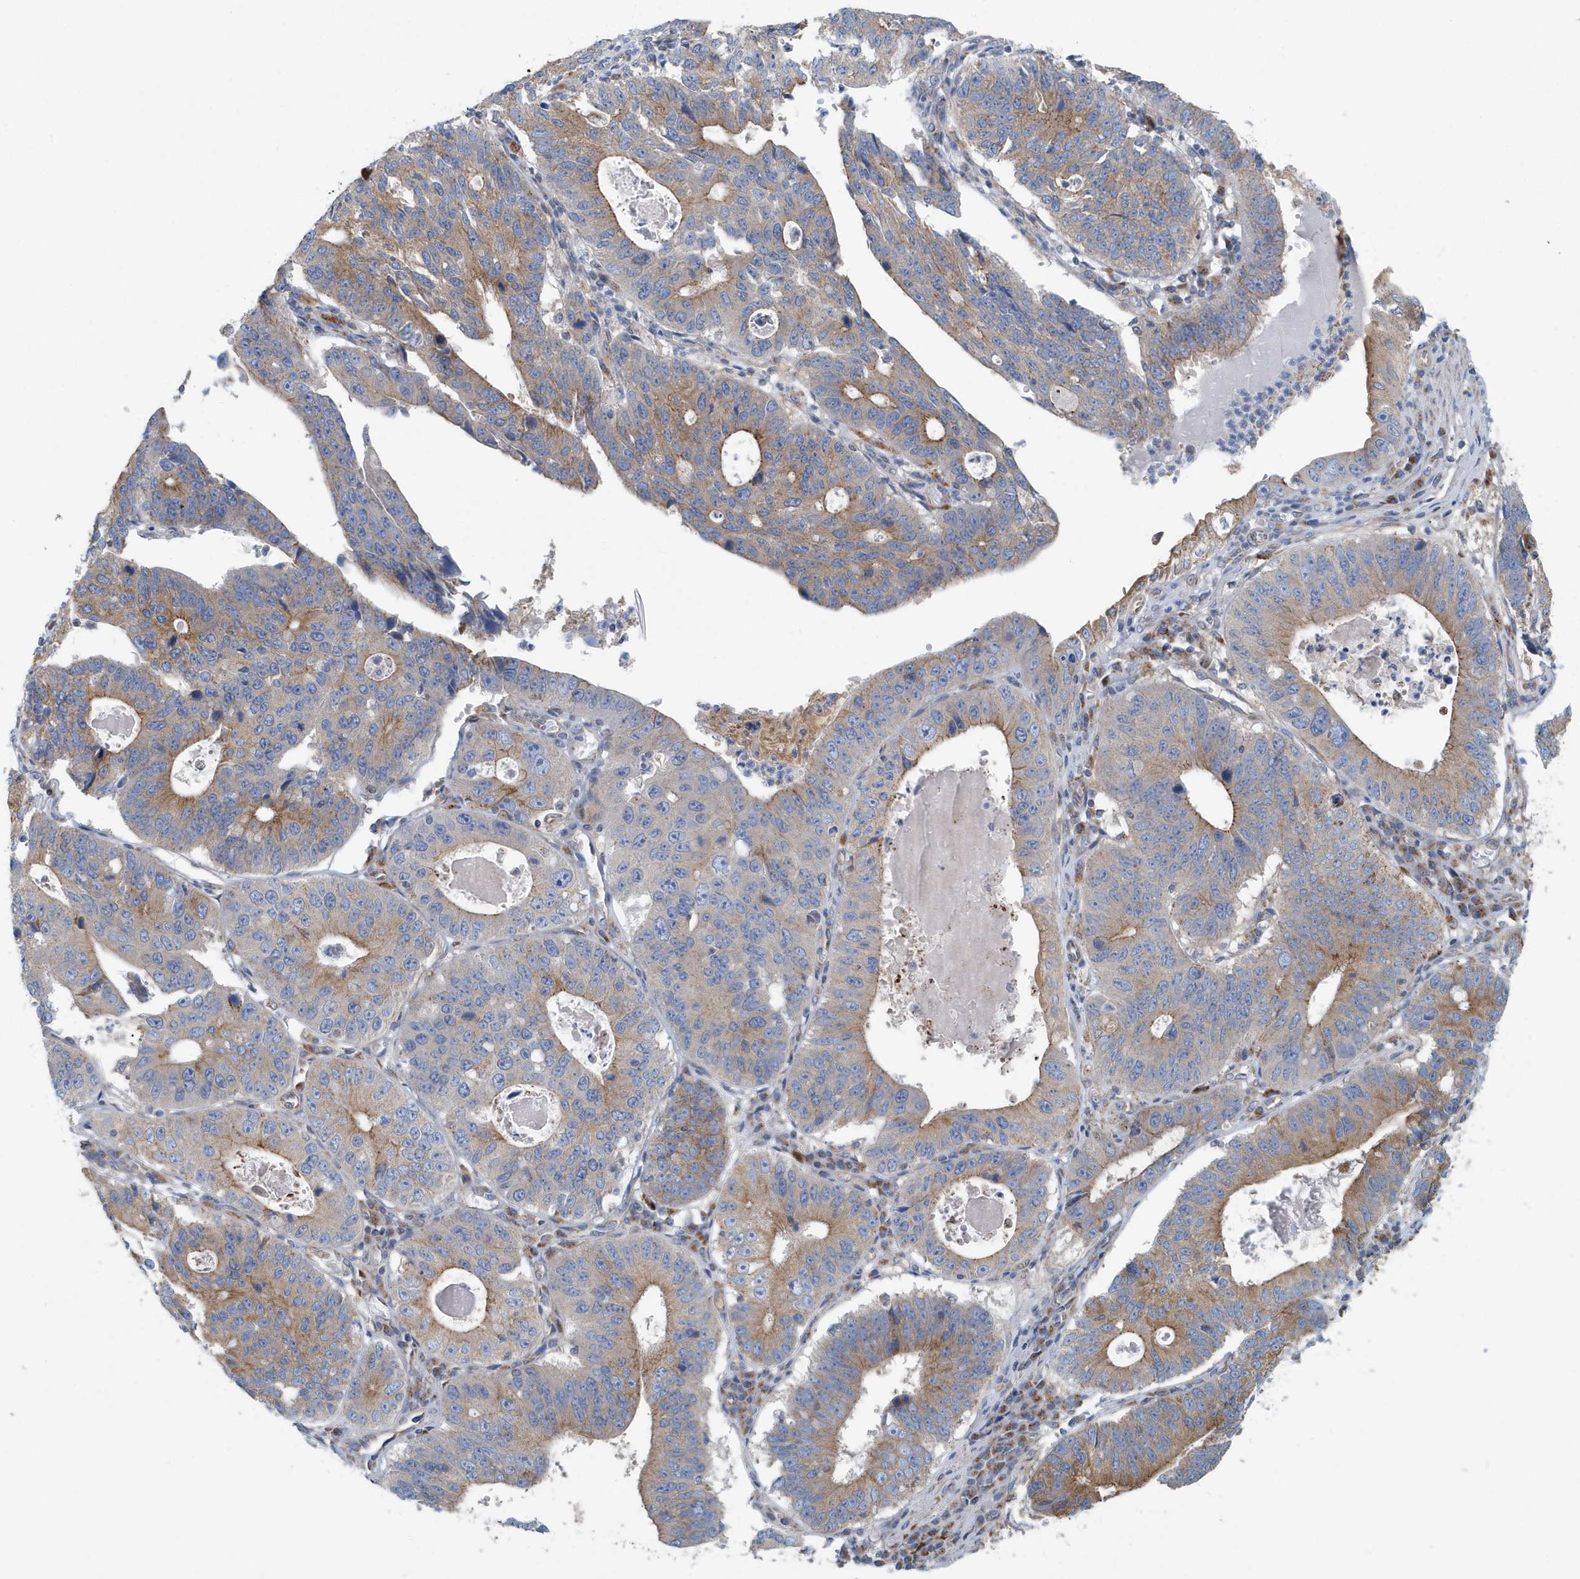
{"staining": {"intensity": "moderate", "quantity": "<25%", "location": "cytoplasmic/membranous"}, "tissue": "stomach cancer", "cell_type": "Tumor cells", "image_type": "cancer", "snomed": [{"axis": "morphology", "description": "Adenocarcinoma, NOS"}, {"axis": "topography", "description": "Stomach"}], "caption": "Adenocarcinoma (stomach) was stained to show a protein in brown. There is low levels of moderate cytoplasmic/membranous staining in approximately <25% of tumor cells. Using DAB (brown) and hematoxylin (blue) stains, captured at high magnification using brightfield microscopy.", "gene": "PPM1M", "patient": {"sex": "male", "age": 59}}